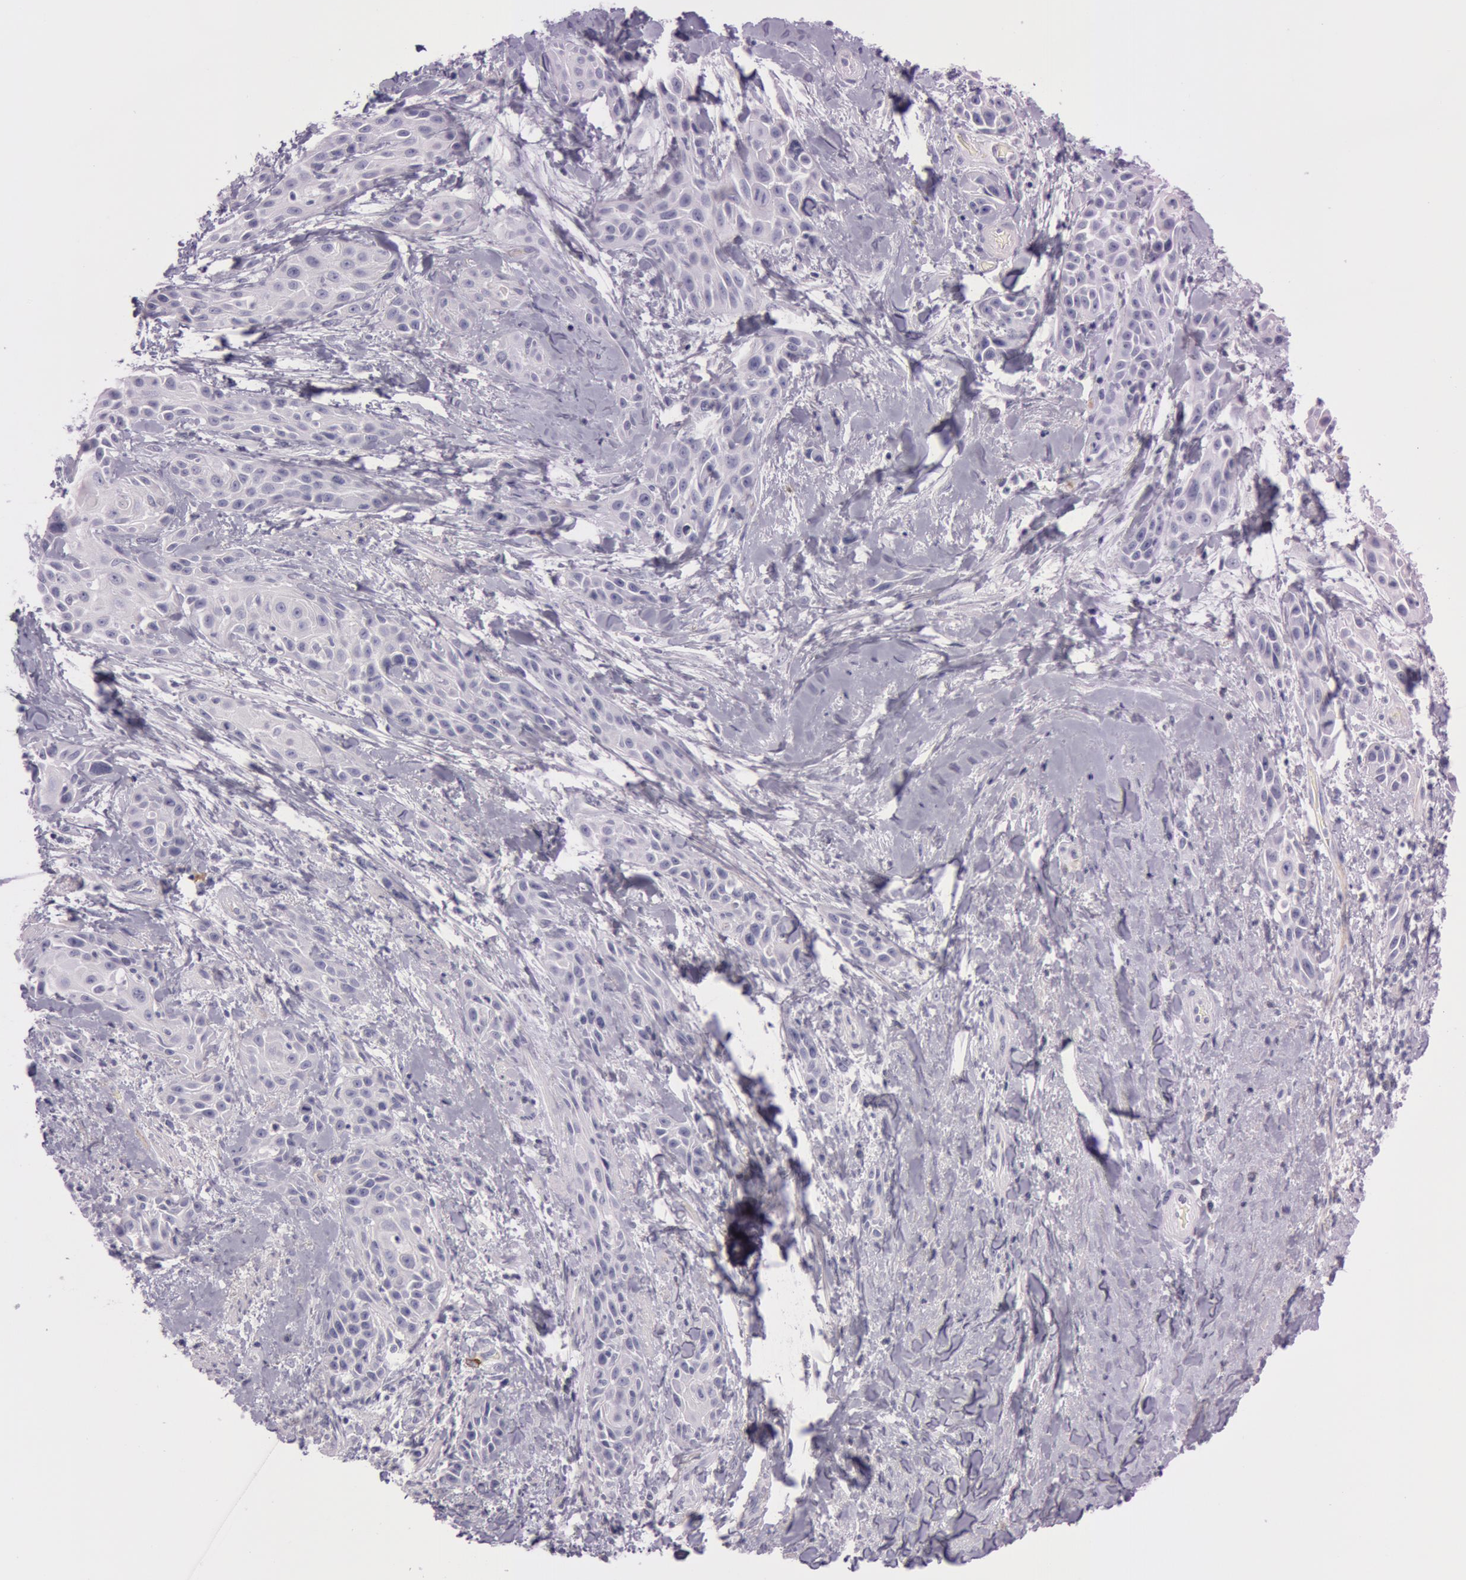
{"staining": {"intensity": "negative", "quantity": "none", "location": "none"}, "tissue": "skin cancer", "cell_type": "Tumor cells", "image_type": "cancer", "snomed": [{"axis": "morphology", "description": "Squamous cell carcinoma, NOS"}, {"axis": "topography", "description": "Skin"}, {"axis": "topography", "description": "Anal"}], "caption": "Immunohistochemistry (IHC) histopathology image of neoplastic tissue: human skin squamous cell carcinoma stained with DAB (3,3'-diaminobenzidine) reveals no significant protein positivity in tumor cells. The staining is performed using DAB (3,3'-diaminobenzidine) brown chromogen with nuclei counter-stained in using hematoxylin.", "gene": "FOLH1", "patient": {"sex": "male", "age": 64}}